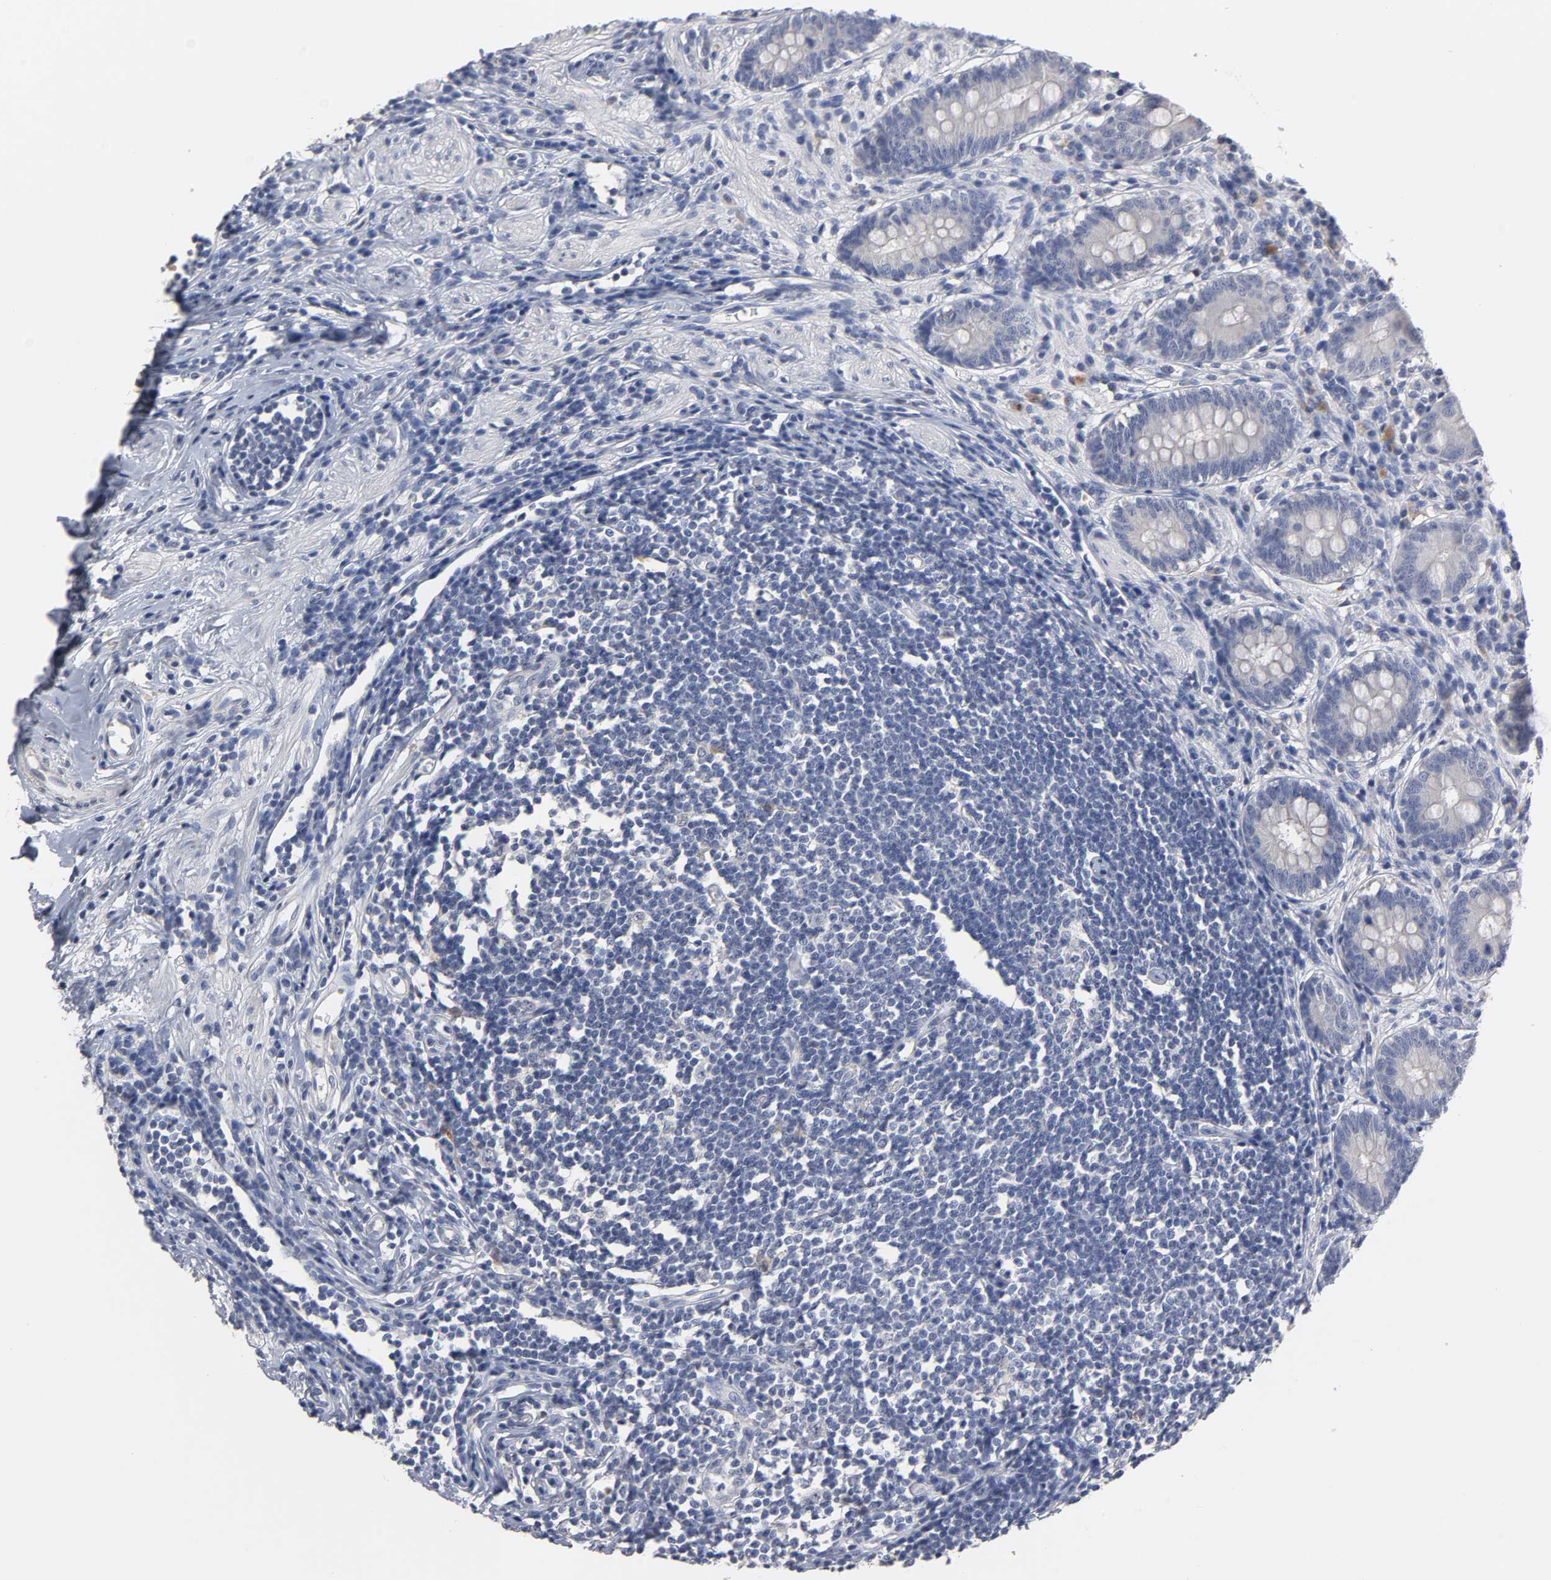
{"staining": {"intensity": "negative", "quantity": "none", "location": "none"}, "tissue": "appendix", "cell_type": "Glandular cells", "image_type": "normal", "snomed": [{"axis": "morphology", "description": "Normal tissue, NOS"}, {"axis": "topography", "description": "Appendix"}], "caption": "Immunohistochemistry (IHC) micrograph of unremarkable appendix stained for a protein (brown), which shows no expression in glandular cells.", "gene": "OVOL1", "patient": {"sex": "female", "age": 50}}